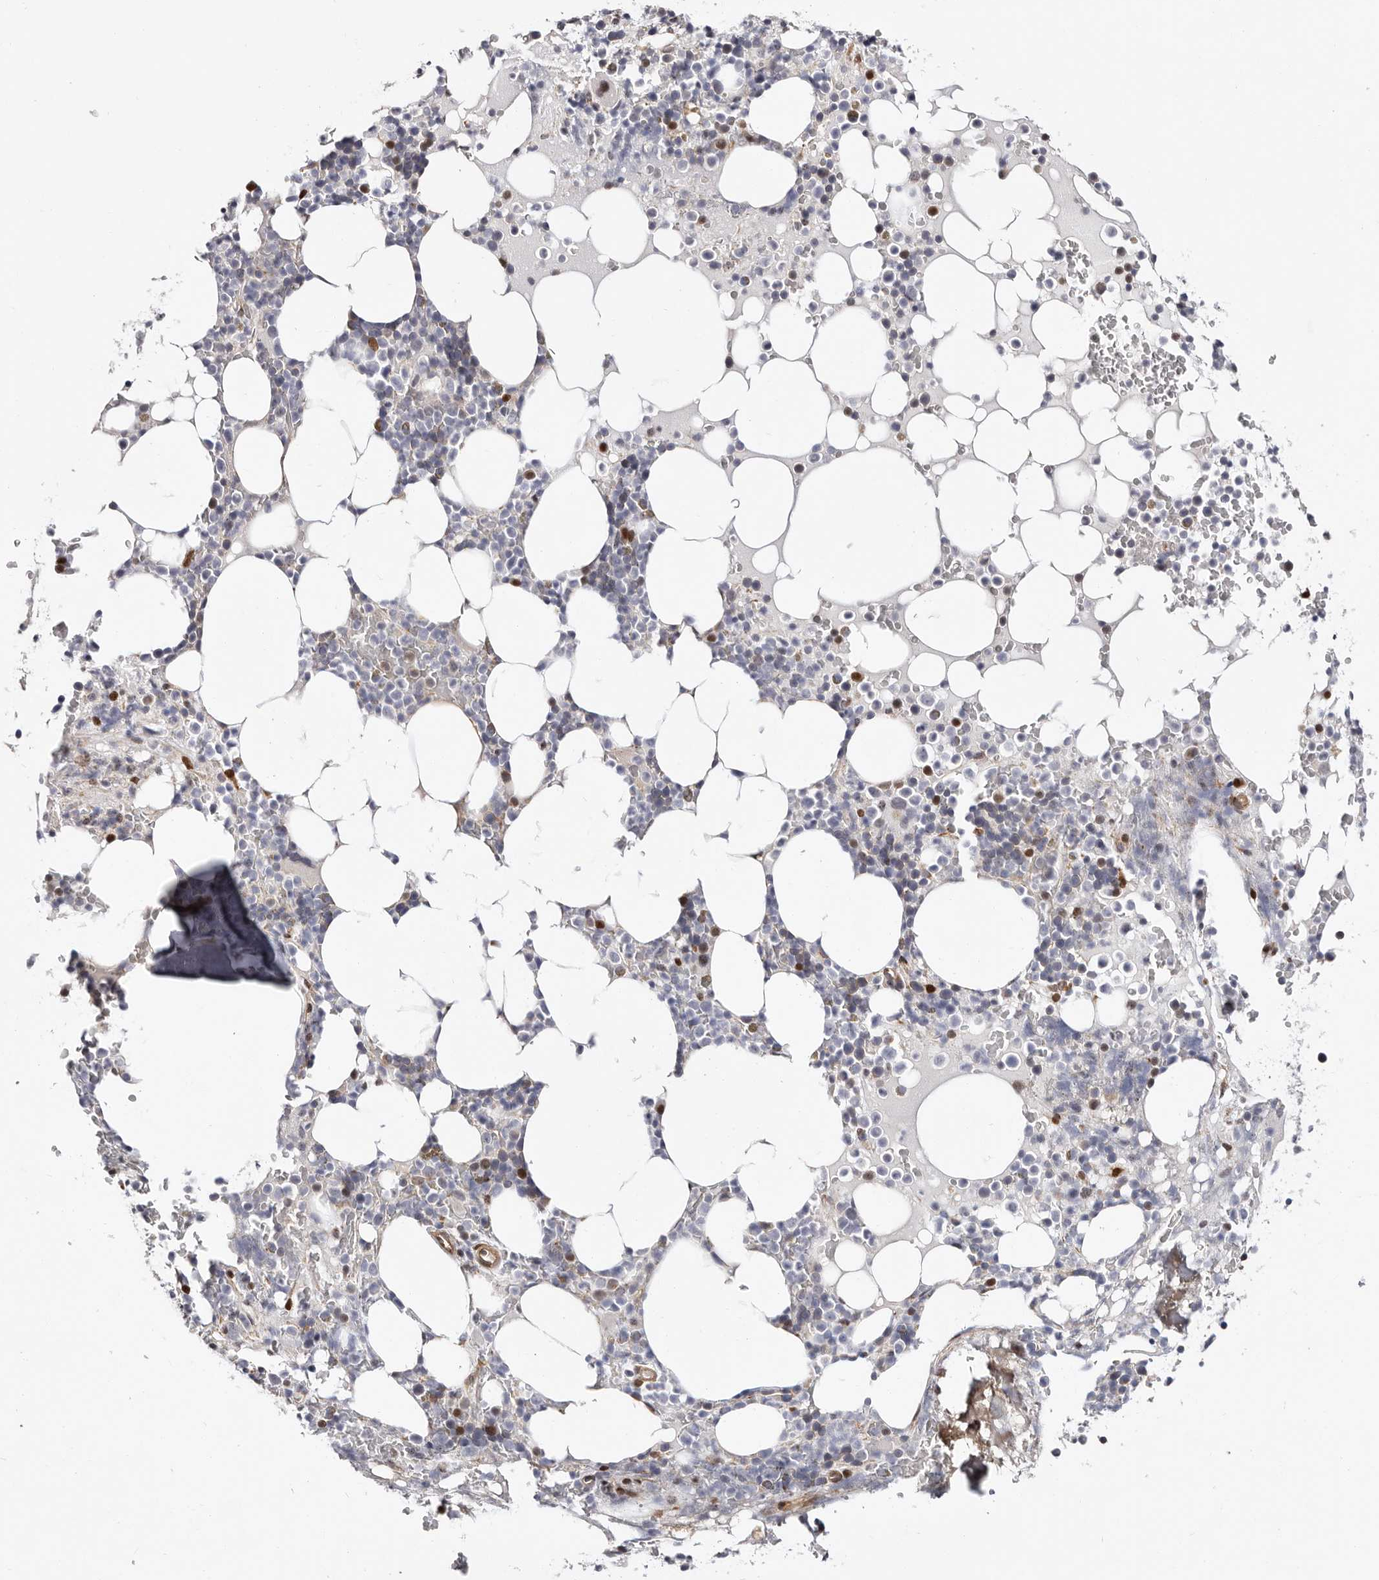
{"staining": {"intensity": "strong", "quantity": "<25%", "location": "nuclear"}, "tissue": "bone marrow", "cell_type": "Hematopoietic cells", "image_type": "normal", "snomed": [{"axis": "morphology", "description": "Normal tissue, NOS"}, {"axis": "topography", "description": "Bone marrow"}], "caption": "An immunohistochemistry (IHC) micrograph of unremarkable tissue is shown. Protein staining in brown labels strong nuclear positivity in bone marrow within hematopoietic cells. The staining was performed using DAB, with brown indicating positive protein expression. Nuclei are stained blue with hematoxylin.", "gene": "EPHX3", "patient": {"sex": "male", "age": 58}}